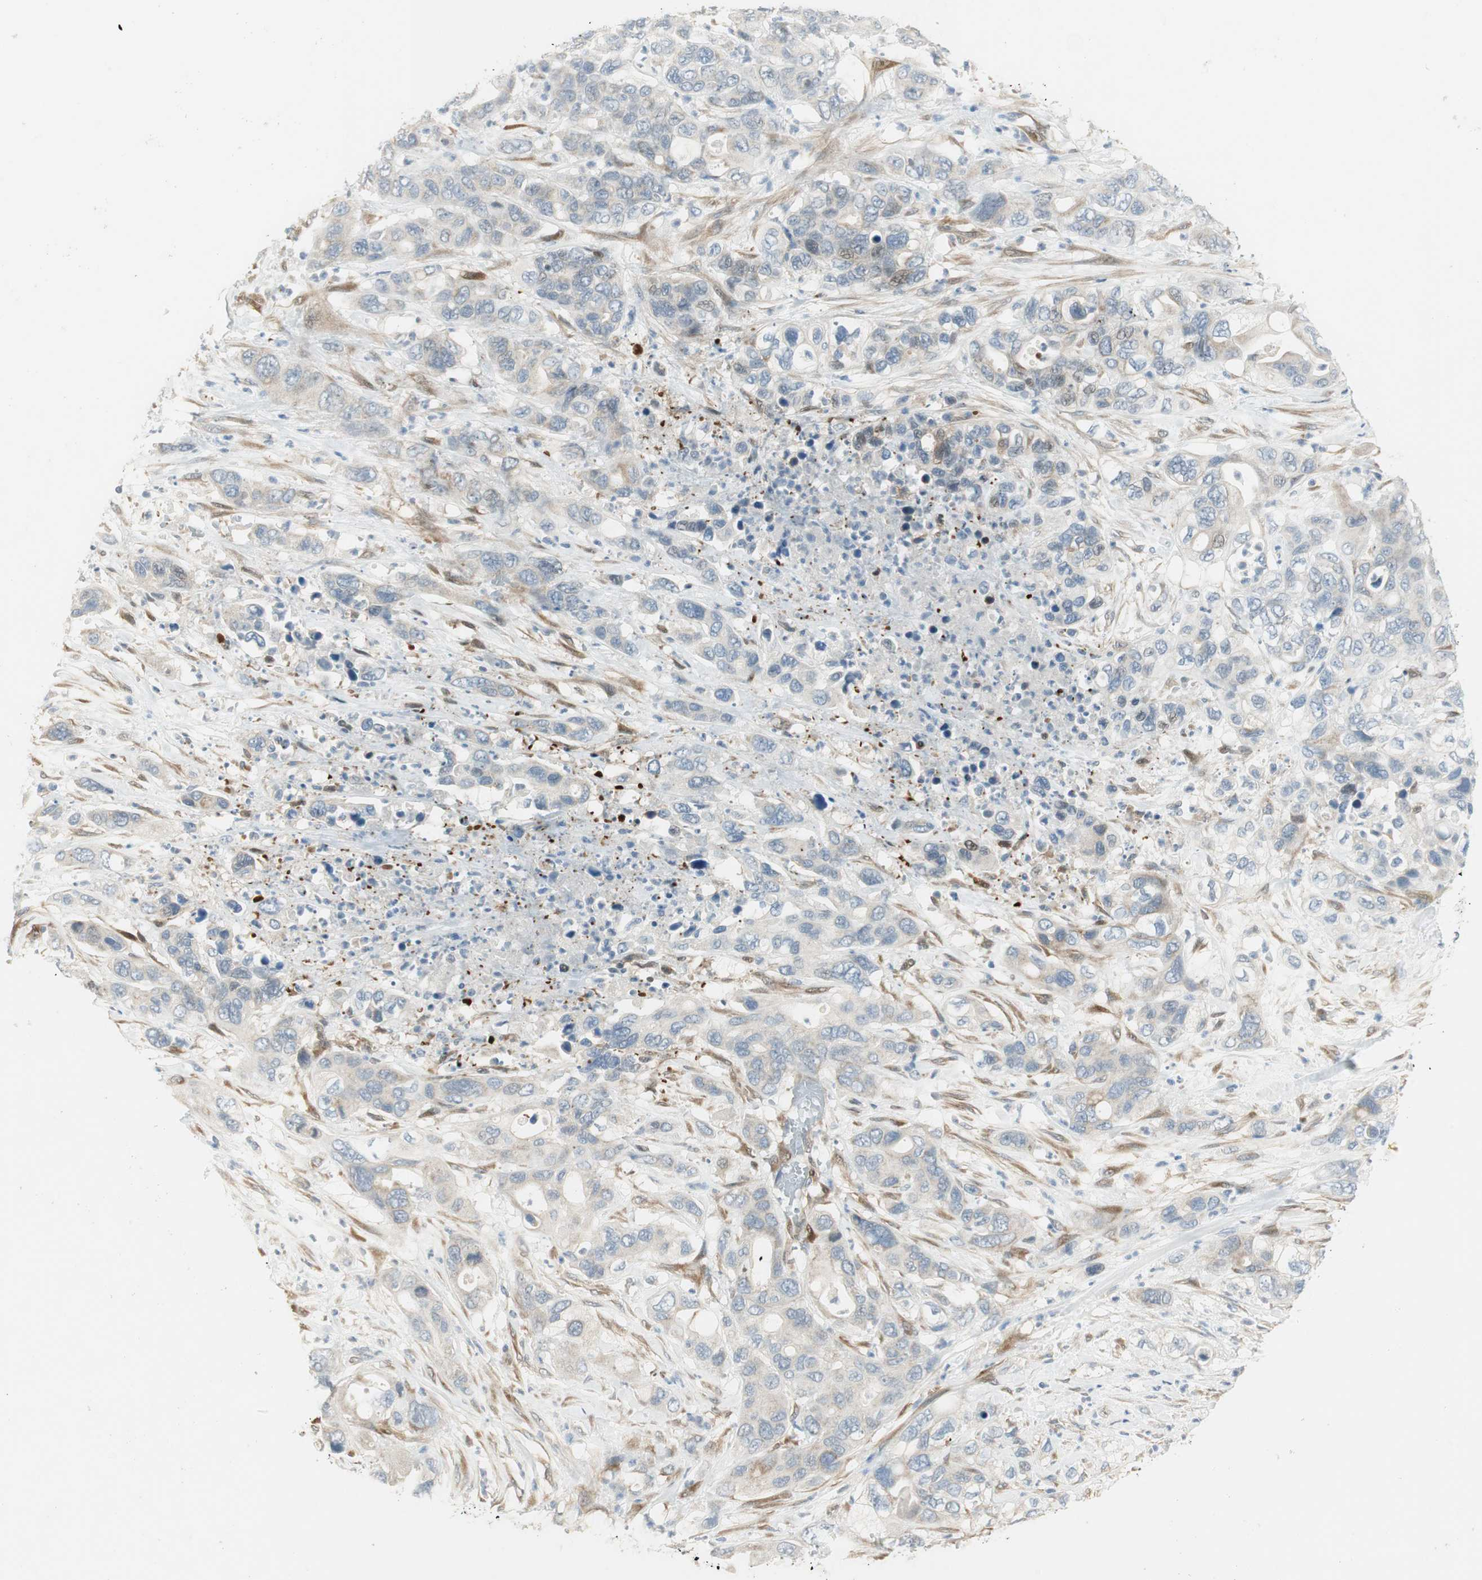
{"staining": {"intensity": "negative", "quantity": "none", "location": "none"}, "tissue": "pancreatic cancer", "cell_type": "Tumor cells", "image_type": "cancer", "snomed": [{"axis": "morphology", "description": "Adenocarcinoma, NOS"}, {"axis": "topography", "description": "Pancreas"}], "caption": "Pancreatic adenocarcinoma was stained to show a protein in brown. There is no significant expression in tumor cells.", "gene": "STON1-GTF2A1L", "patient": {"sex": "female", "age": 71}}